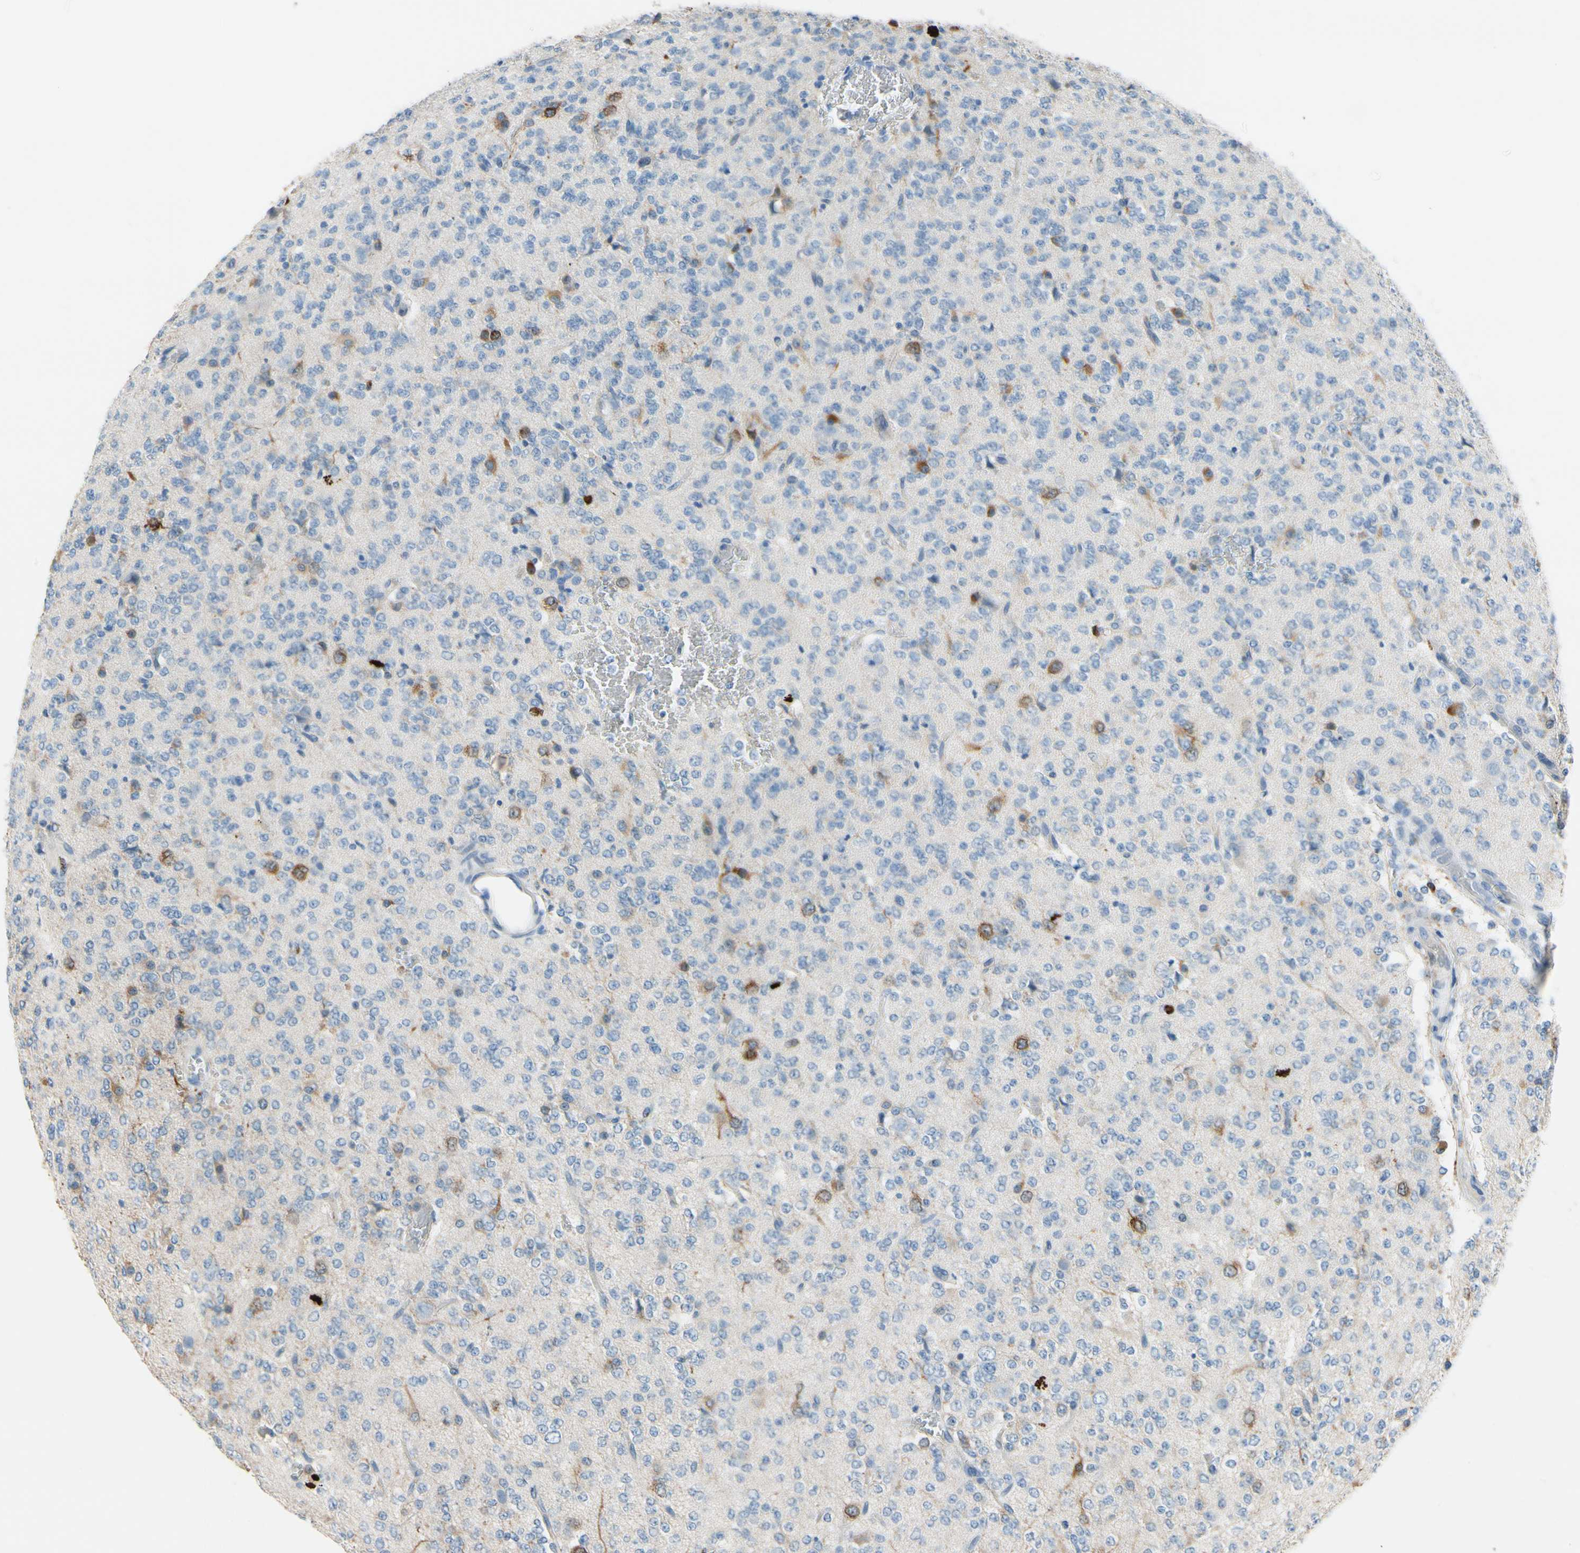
{"staining": {"intensity": "moderate", "quantity": "<25%", "location": "cytoplasmic/membranous"}, "tissue": "glioma", "cell_type": "Tumor cells", "image_type": "cancer", "snomed": [{"axis": "morphology", "description": "Glioma, malignant, Low grade"}, {"axis": "topography", "description": "Brain"}], "caption": "Glioma tissue demonstrates moderate cytoplasmic/membranous expression in approximately <25% of tumor cells, visualized by immunohistochemistry. The staining was performed using DAB (3,3'-diaminobenzidine) to visualize the protein expression in brown, while the nuclei were stained in blue with hematoxylin (Magnification: 20x).", "gene": "CKAP2", "patient": {"sex": "male", "age": 38}}